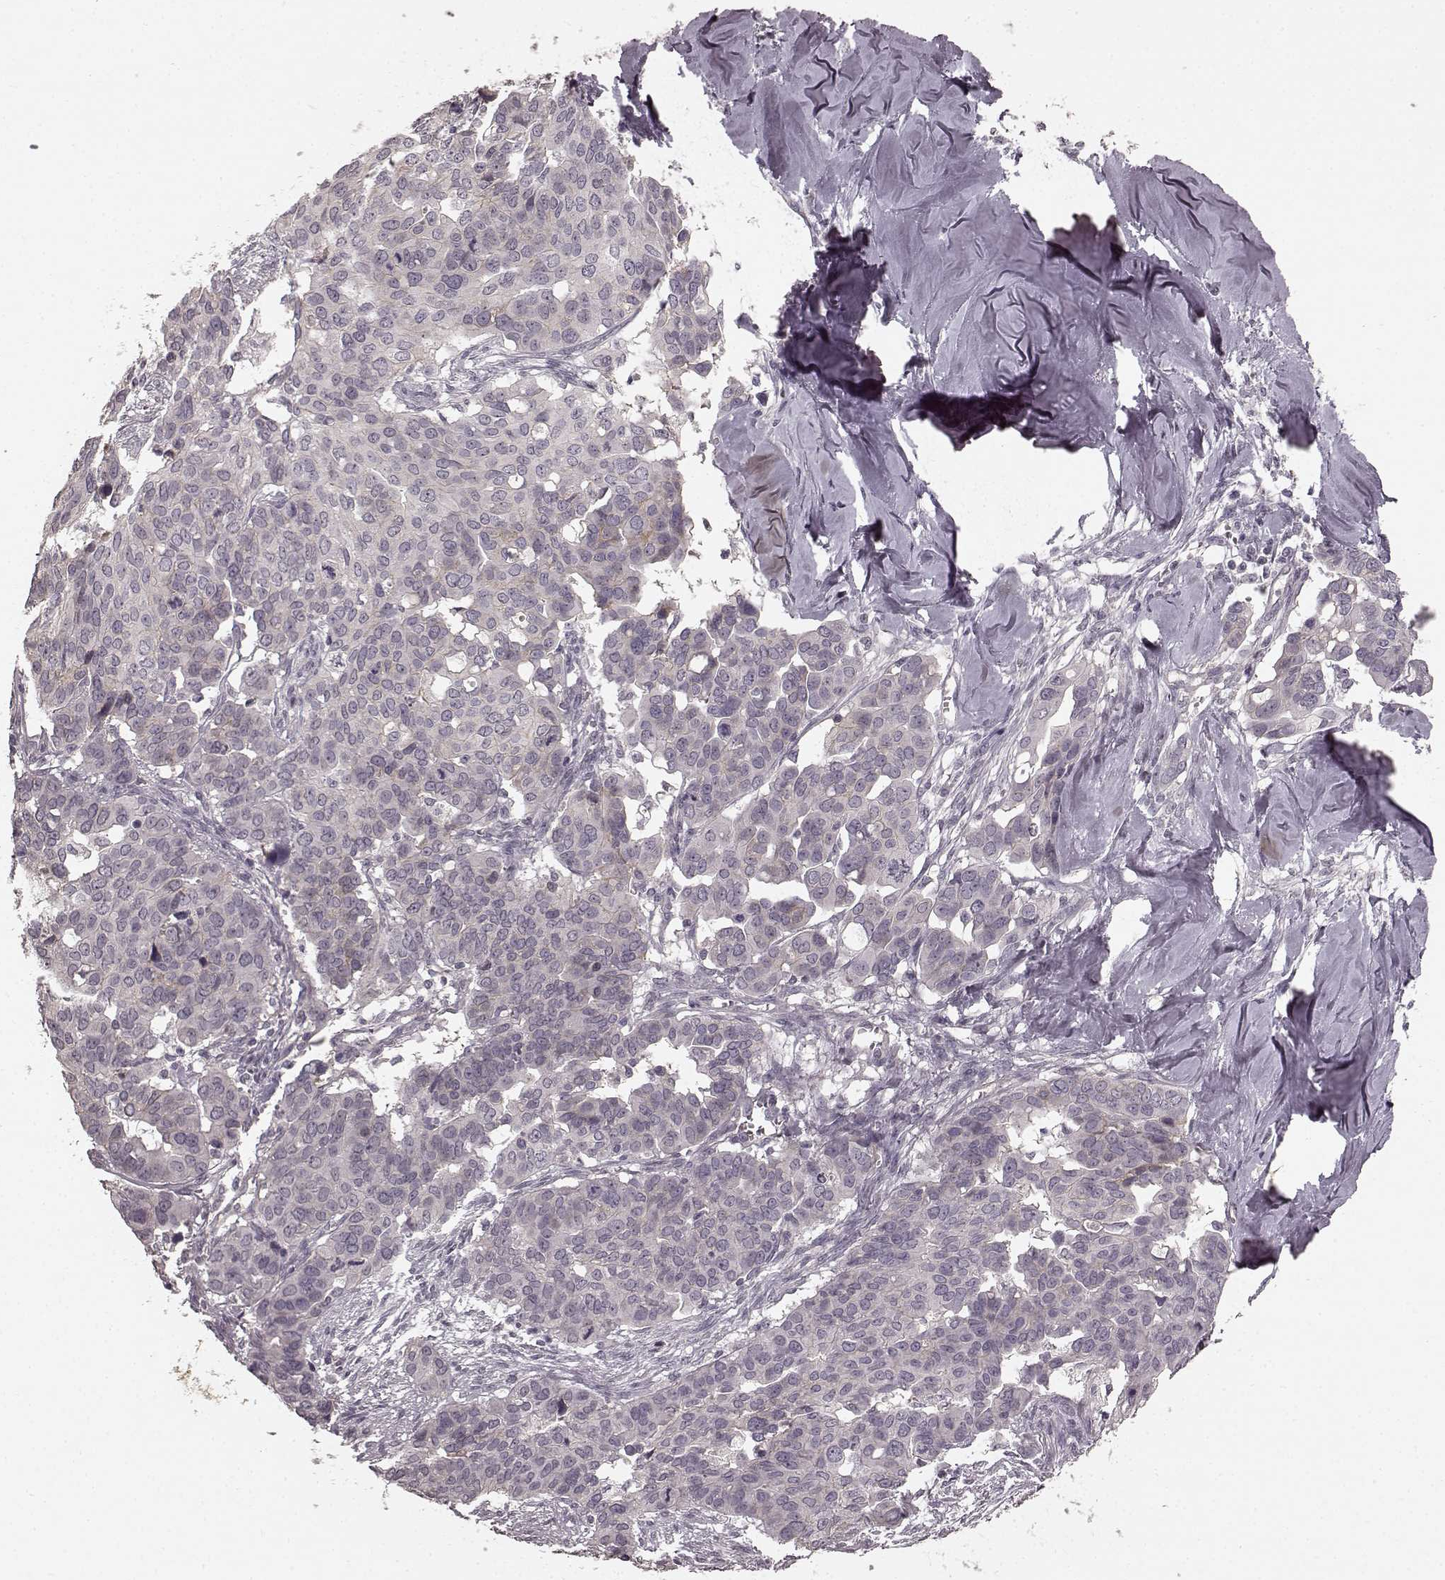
{"staining": {"intensity": "negative", "quantity": "none", "location": "none"}, "tissue": "ovarian cancer", "cell_type": "Tumor cells", "image_type": "cancer", "snomed": [{"axis": "morphology", "description": "Carcinoma, endometroid"}, {"axis": "topography", "description": "Ovary"}], "caption": "This is an immunohistochemistry image of endometroid carcinoma (ovarian). There is no positivity in tumor cells.", "gene": "PRKCE", "patient": {"sex": "female", "age": 78}}